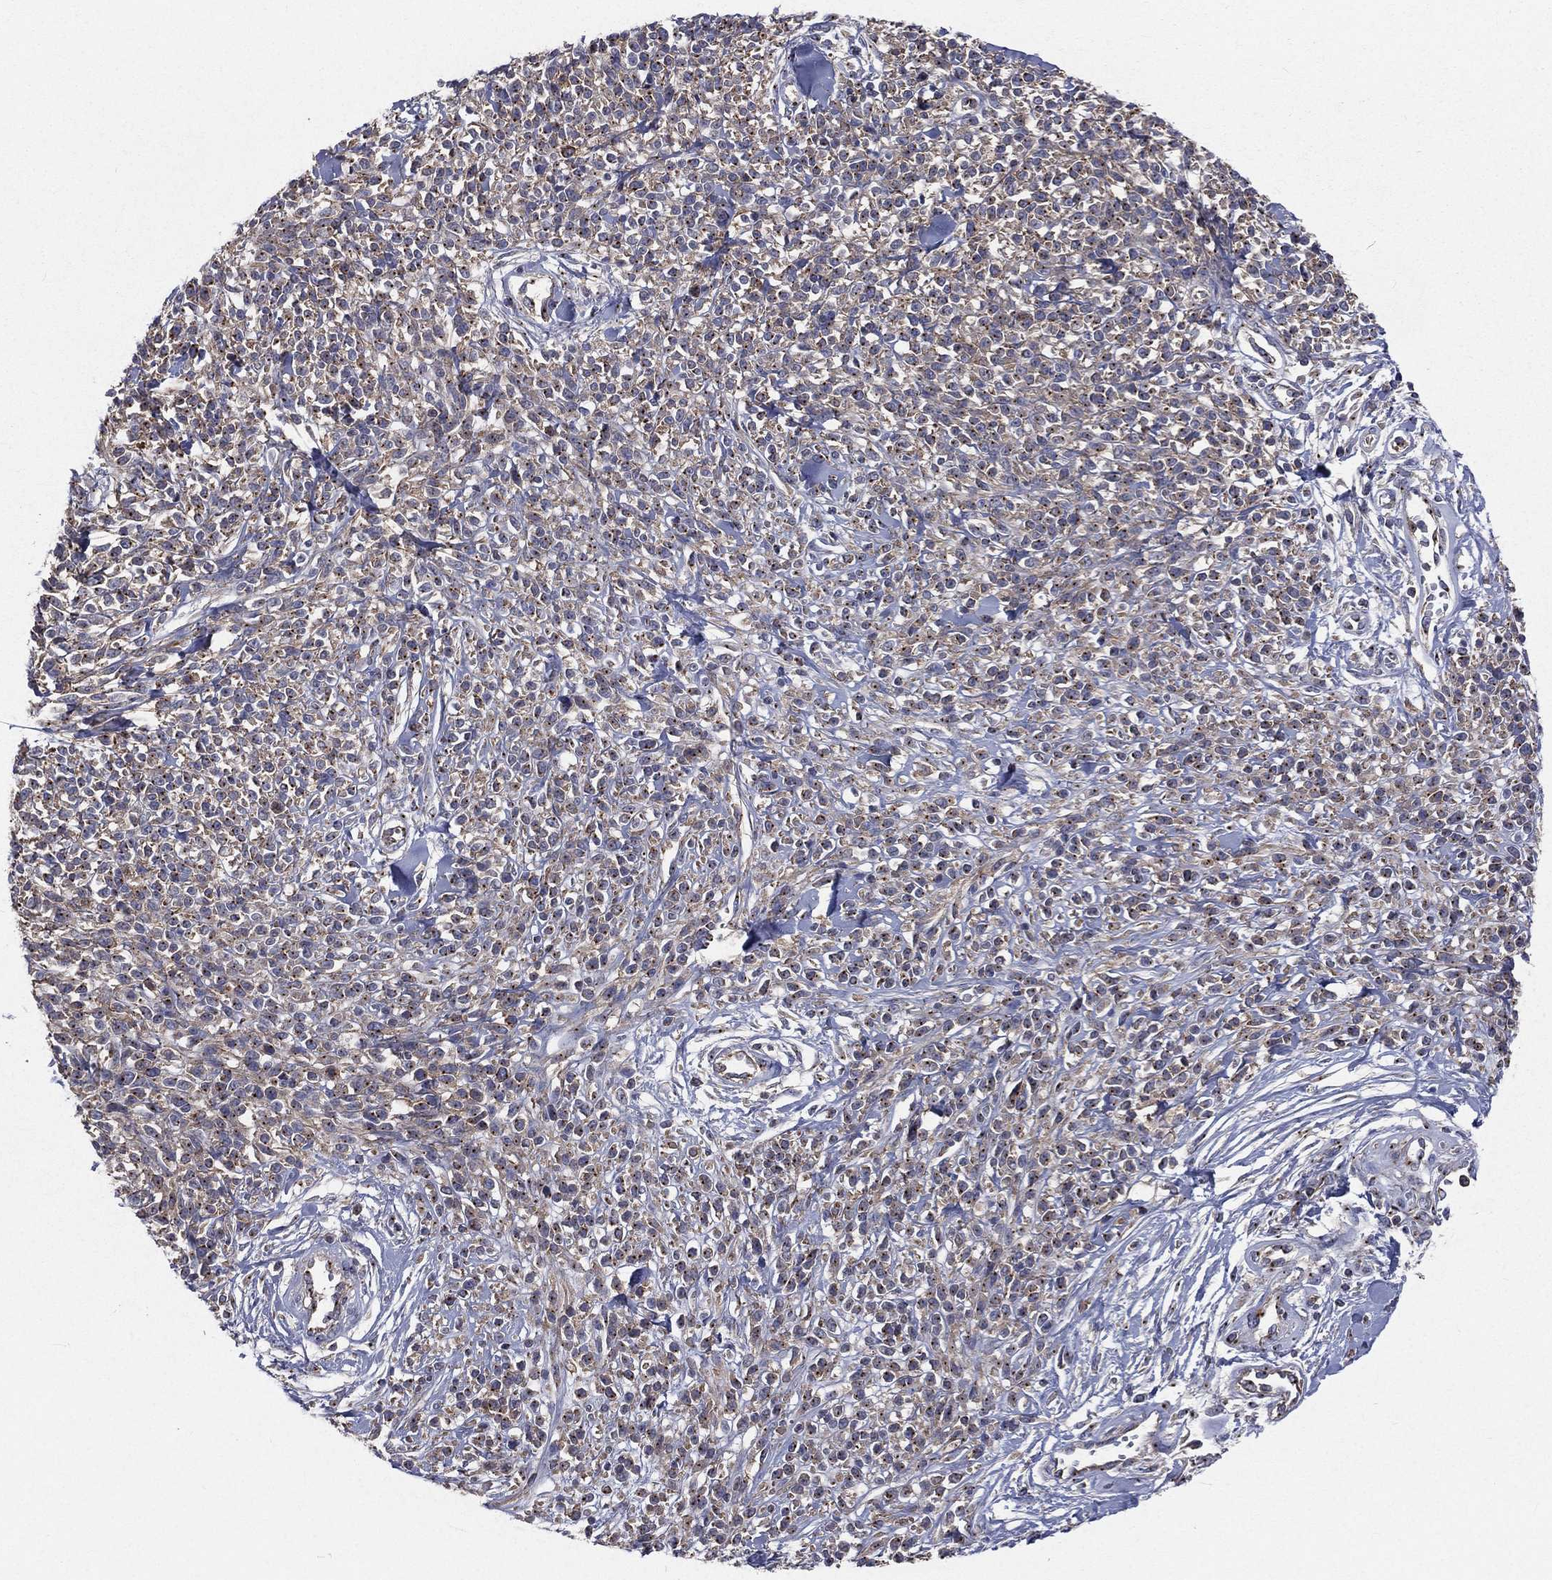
{"staining": {"intensity": "moderate", "quantity": ">75%", "location": "cytoplasmic/membranous"}, "tissue": "melanoma", "cell_type": "Tumor cells", "image_type": "cancer", "snomed": [{"axis": "morphology", "description": "Malignant melanoma, NOS"}, {"axis": "topography", "description": "Skin"}, {"axis": "topography", "description": "Skin of trunk"}], "caption": "This is a photomicrograph of IHC staining of melanoma, which shows moderate staining in the cytoplasmic/membranous of tumor cells.", "gene": "CROCC", "patient": {"sex": "male", "age": 74}}